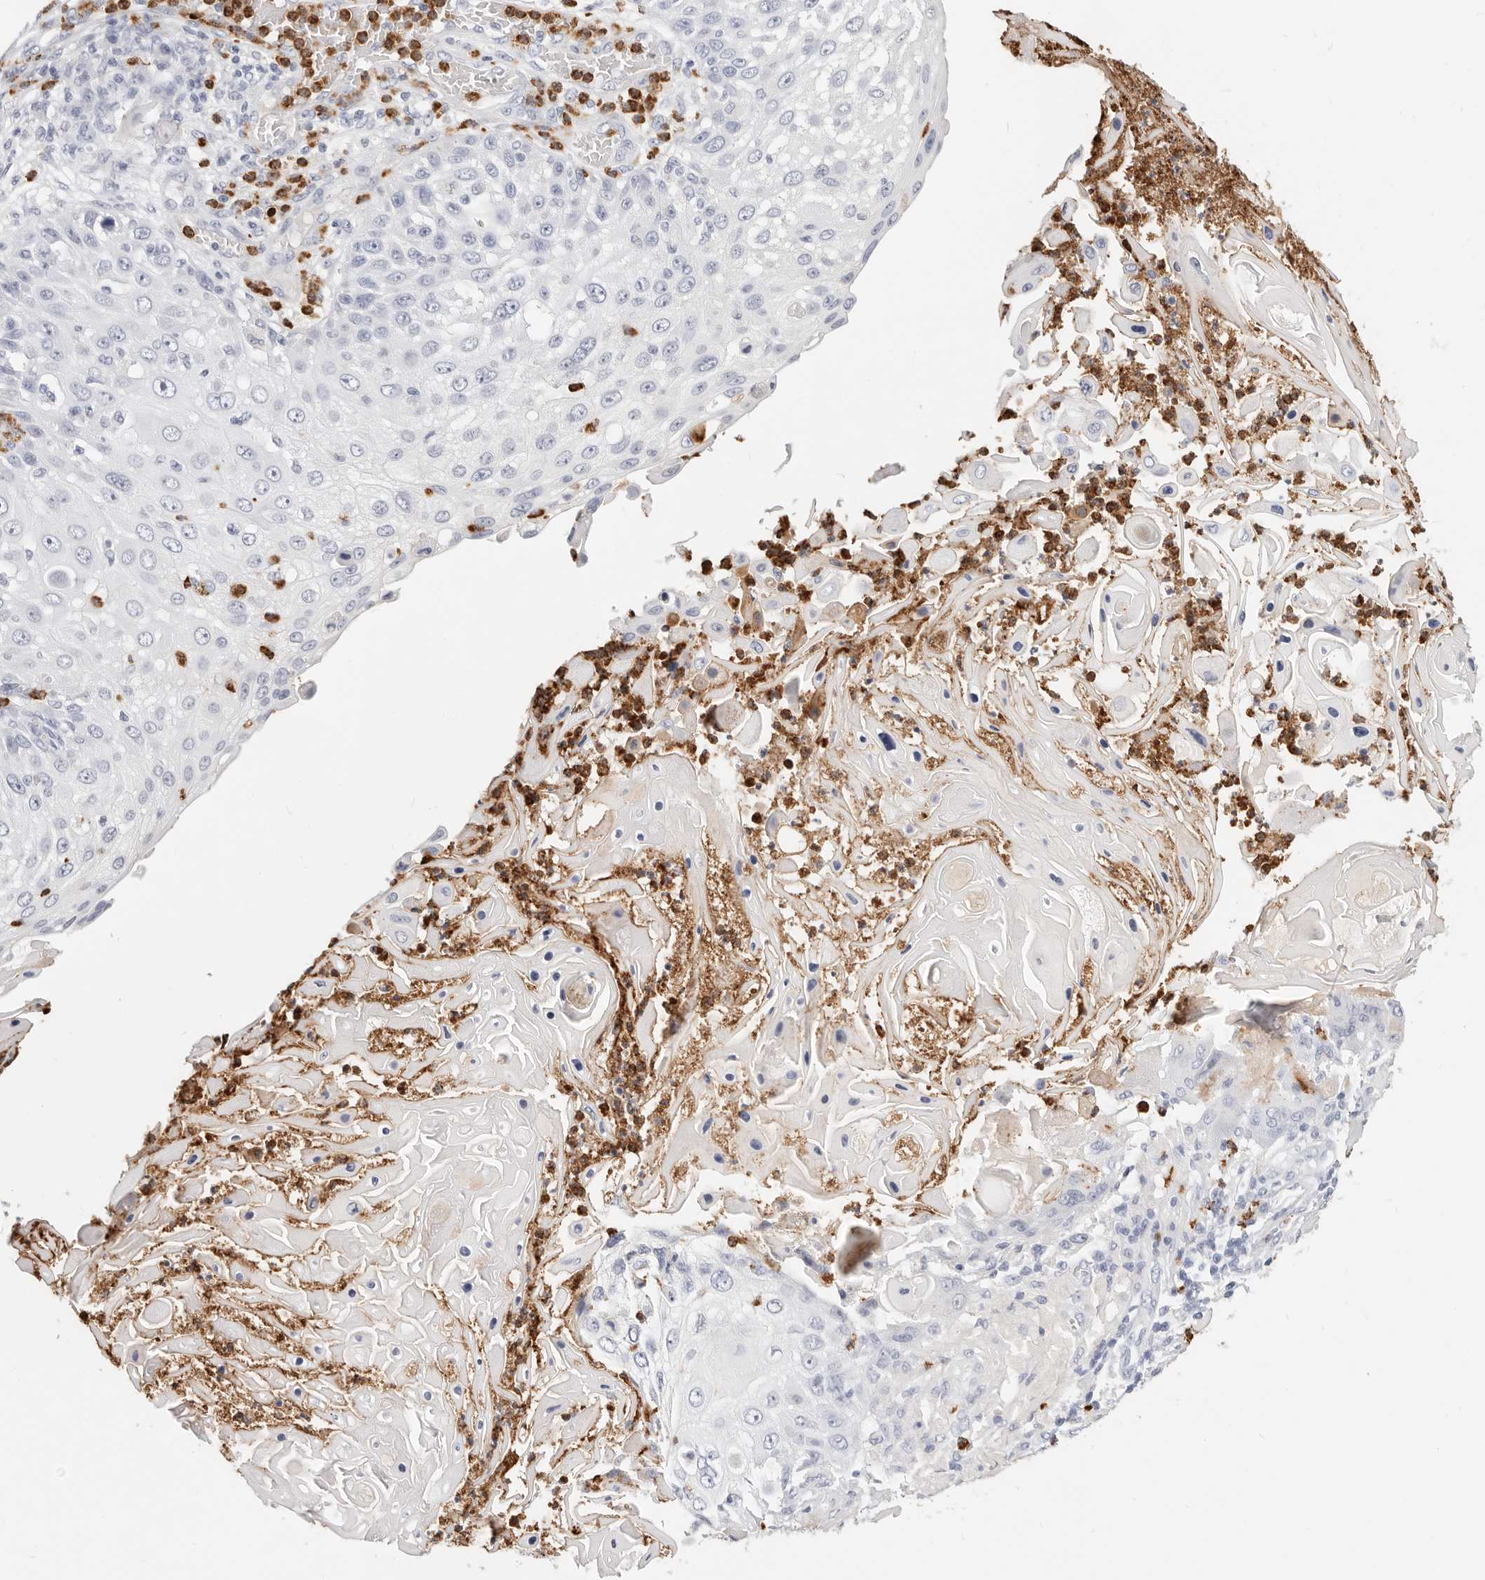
{"staining": {"intensity": "negative", "quantity": "none", "location": "none"}, "tissue": "skin cancer", "cell_type": "Tumor cells", "image_type": "cancer", "snomed": [{"axis": "morphology", "description": "Squamous cell carcinoma, NOS"}, {"axis": "topography", "description": "Skin"}], "caption": "Tumor cells show no significant expression in skin cancer. Nuclei are stained in blue.", "gene": "CAMP", "patient": {"sex": "female", "age": 44}}